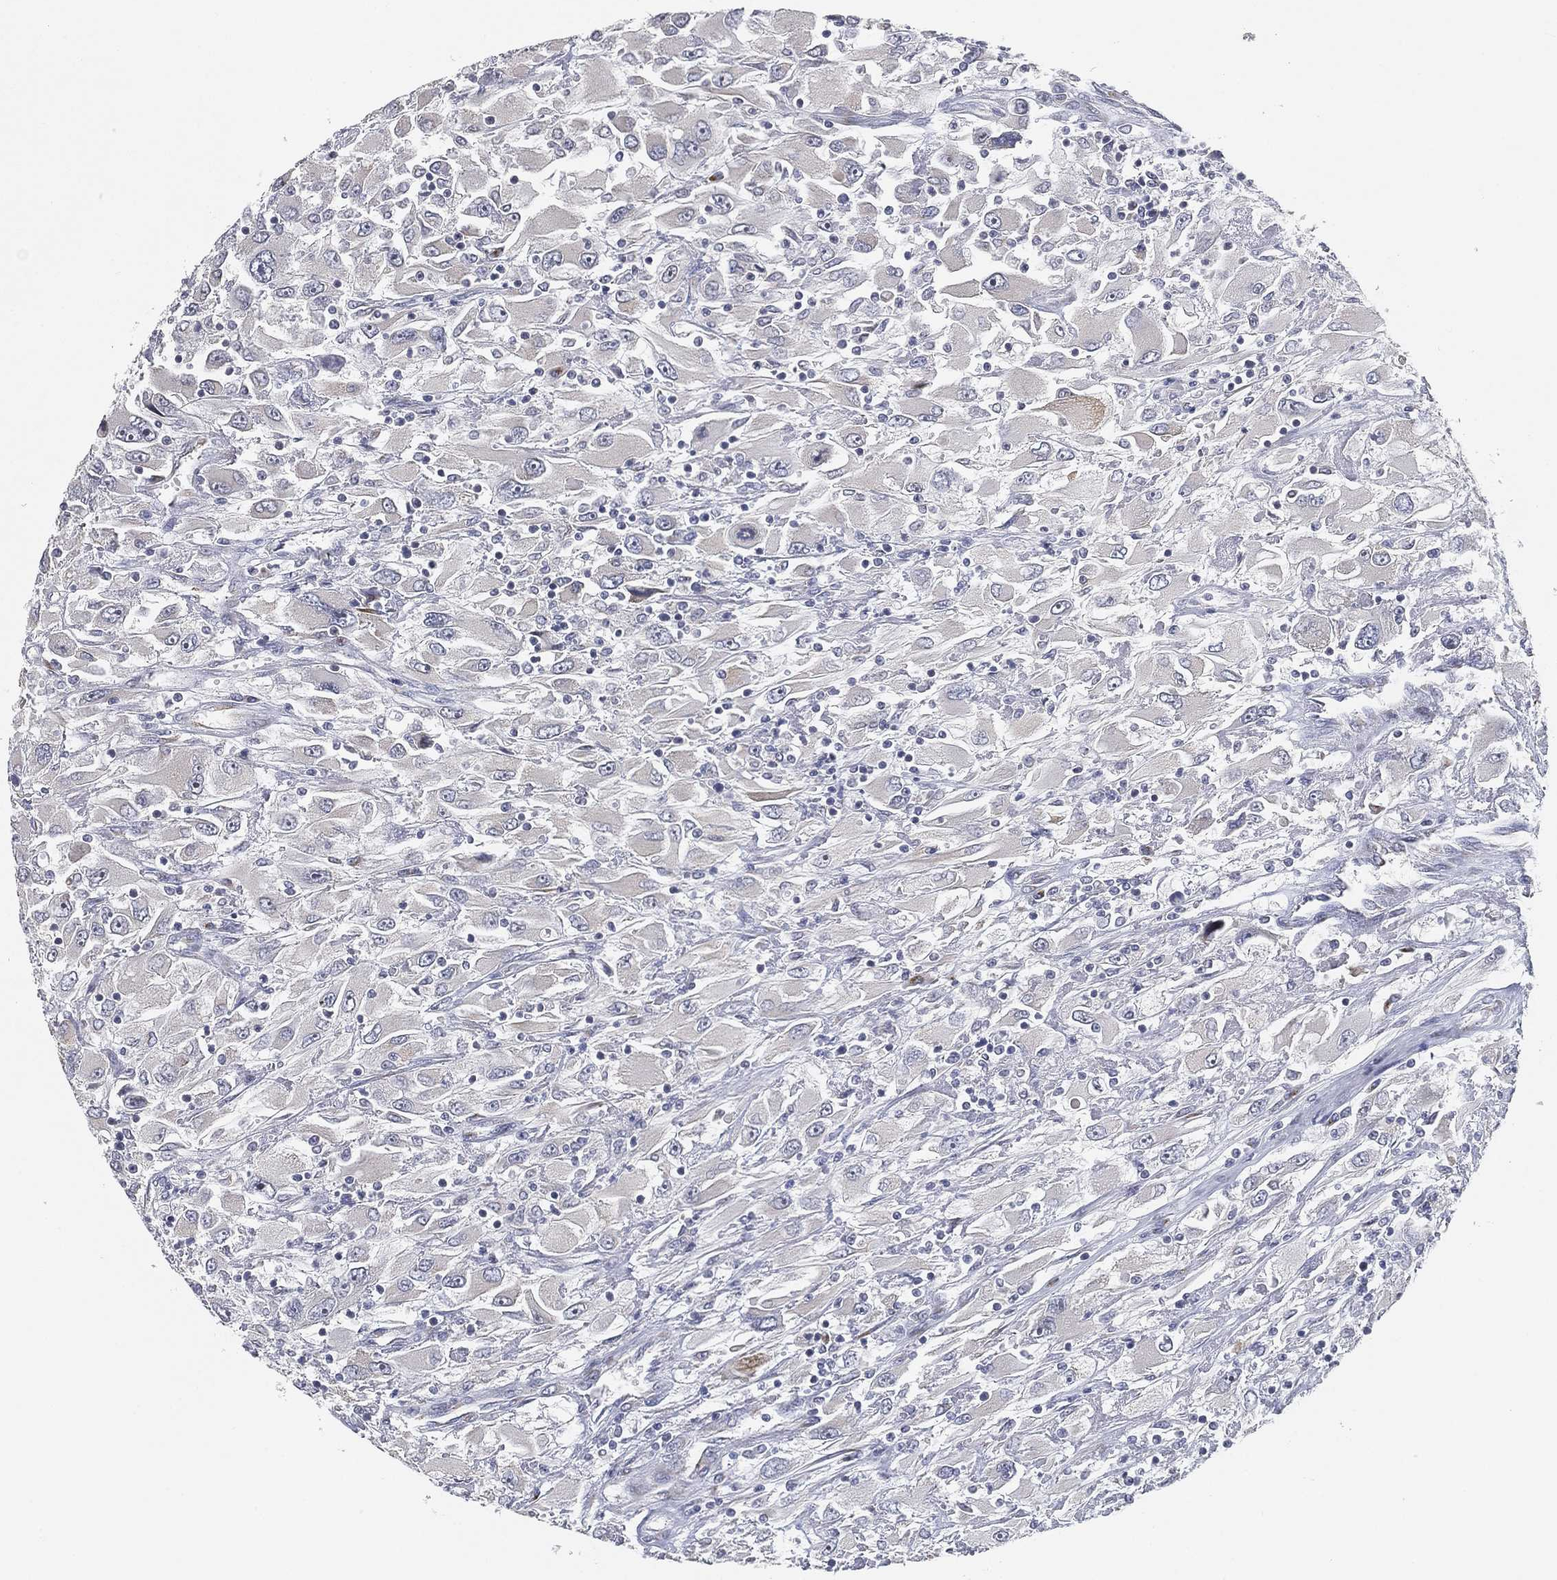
{"staining": {"intensity": "weak", "quantity": "25%-75%", "location": "cytoplasmic/membranous"}, "tissue": "renal cancer", "cell_type": "Tumor cells", "image_type": "cancer", "snomed": [{"axis": "morphology", "description": "Adenocarcinoma, NOS"}, {"axis": "topography", "description": "Kidney"}], "caption": "Immunohistochemical staining of human renal cancer exhibits low levels of weak cytoplasmic/membranous expression in about 25%-75% of tumor cells.", "gene": "TICAM1", "patient": {"sex": "female", "age": 52}}